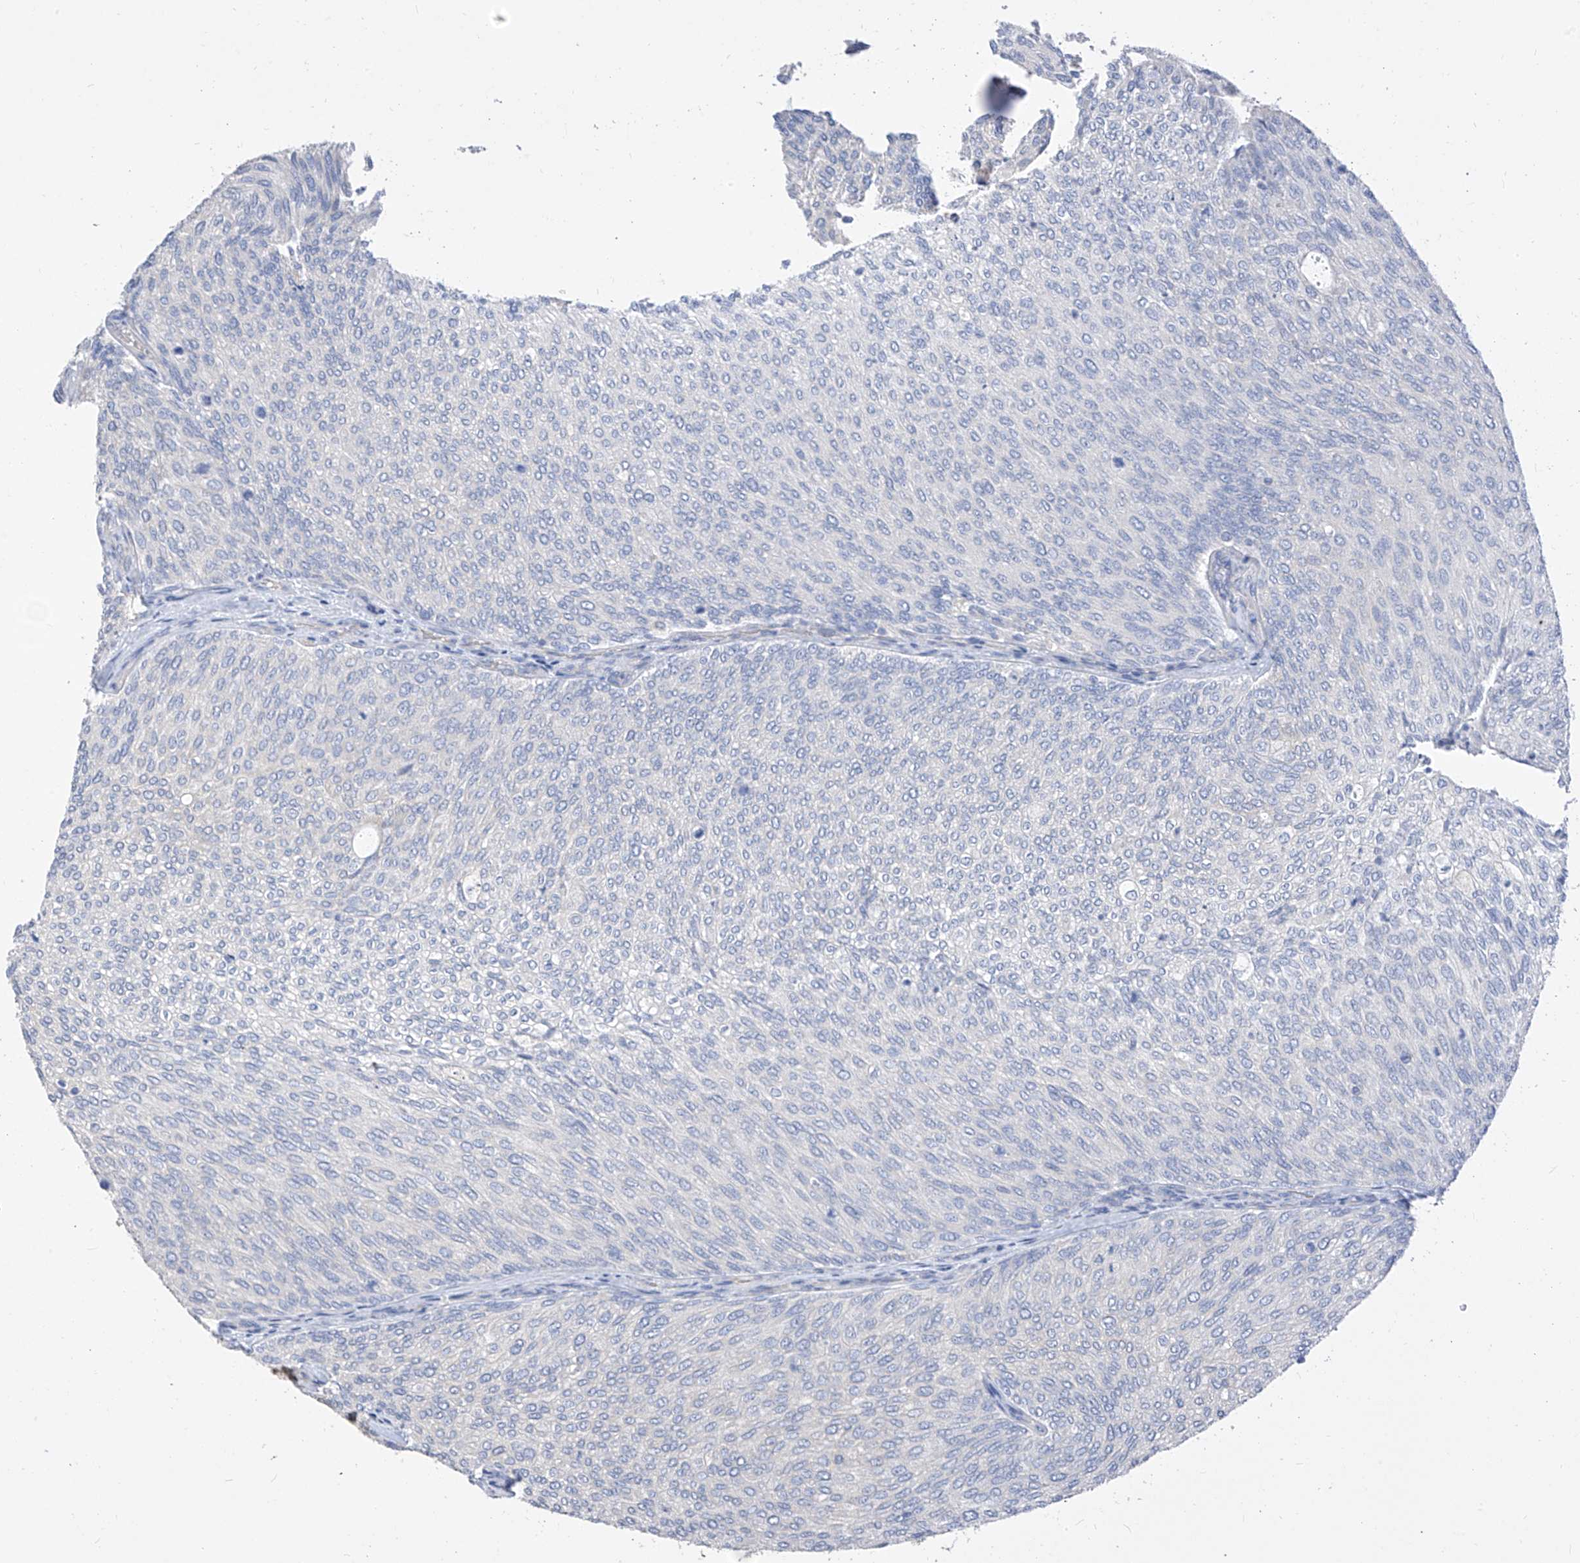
{"staining": {"intensity": "negative", "quantity": "none", "location": "none"}, "tissue": "urothelial cancer", "cell_type": "Tumor cells", "image_type": "cancer", "snomed": [{"axis": "morphology", "description": "Urothelial carcinoma, Low grade"}, {"axis": "topography", "description": "Urinary bladder"}], "caption": "Immunohistochemistry micrograph of neoplastic tissue: human low-grade urothelial carcinoma stained with DAB shows no significant protein staining in tumor cells.", "gene": "ZZEF1", "patient": {"sex": "female", "age": 79}}